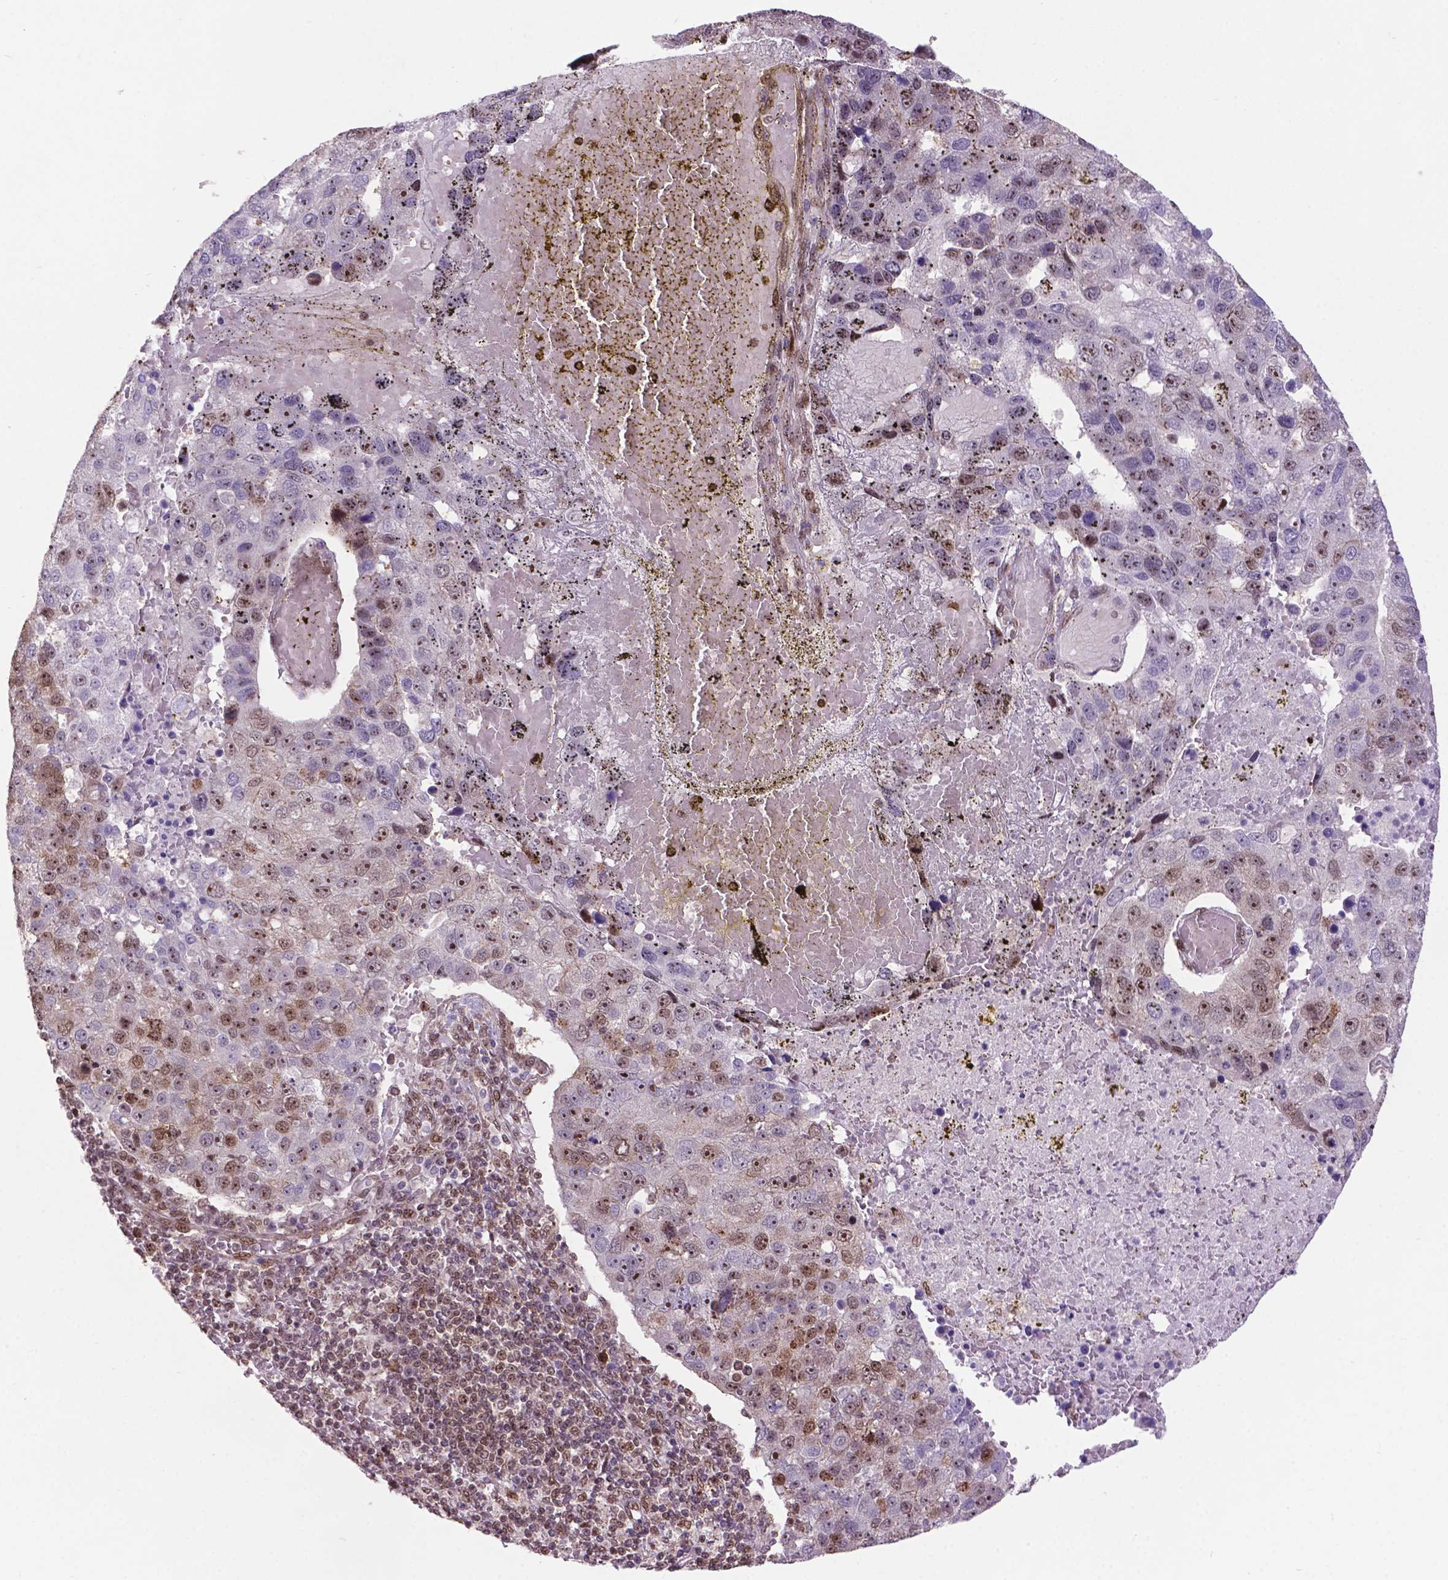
{"staining": {"intensity": "moderate", "quantity": "25%-75%", "location": "nuclear"}, "tissue": "pancreatic cancer", "cell_type": "Tumor cells", "image_type": "cancer", "snomed": [{"axis": "morphology", "description": "Adenocarcinoma, NOS"}, {"axis": "topography", "description": "Pancreas"}], "caption": "Immunohistochemistry histopathology image of neoplastic tissue: adenocarcinoma (pancreatic) stained using immunohistochemistry (IHC) exhibits medium levels of moderate protein expression localized specifically in the nuclear of tumor cells, appearing as a nuclear brown color.", "gene": "CSNK2A1", "patient": {"sex": "female", "age": 61}}